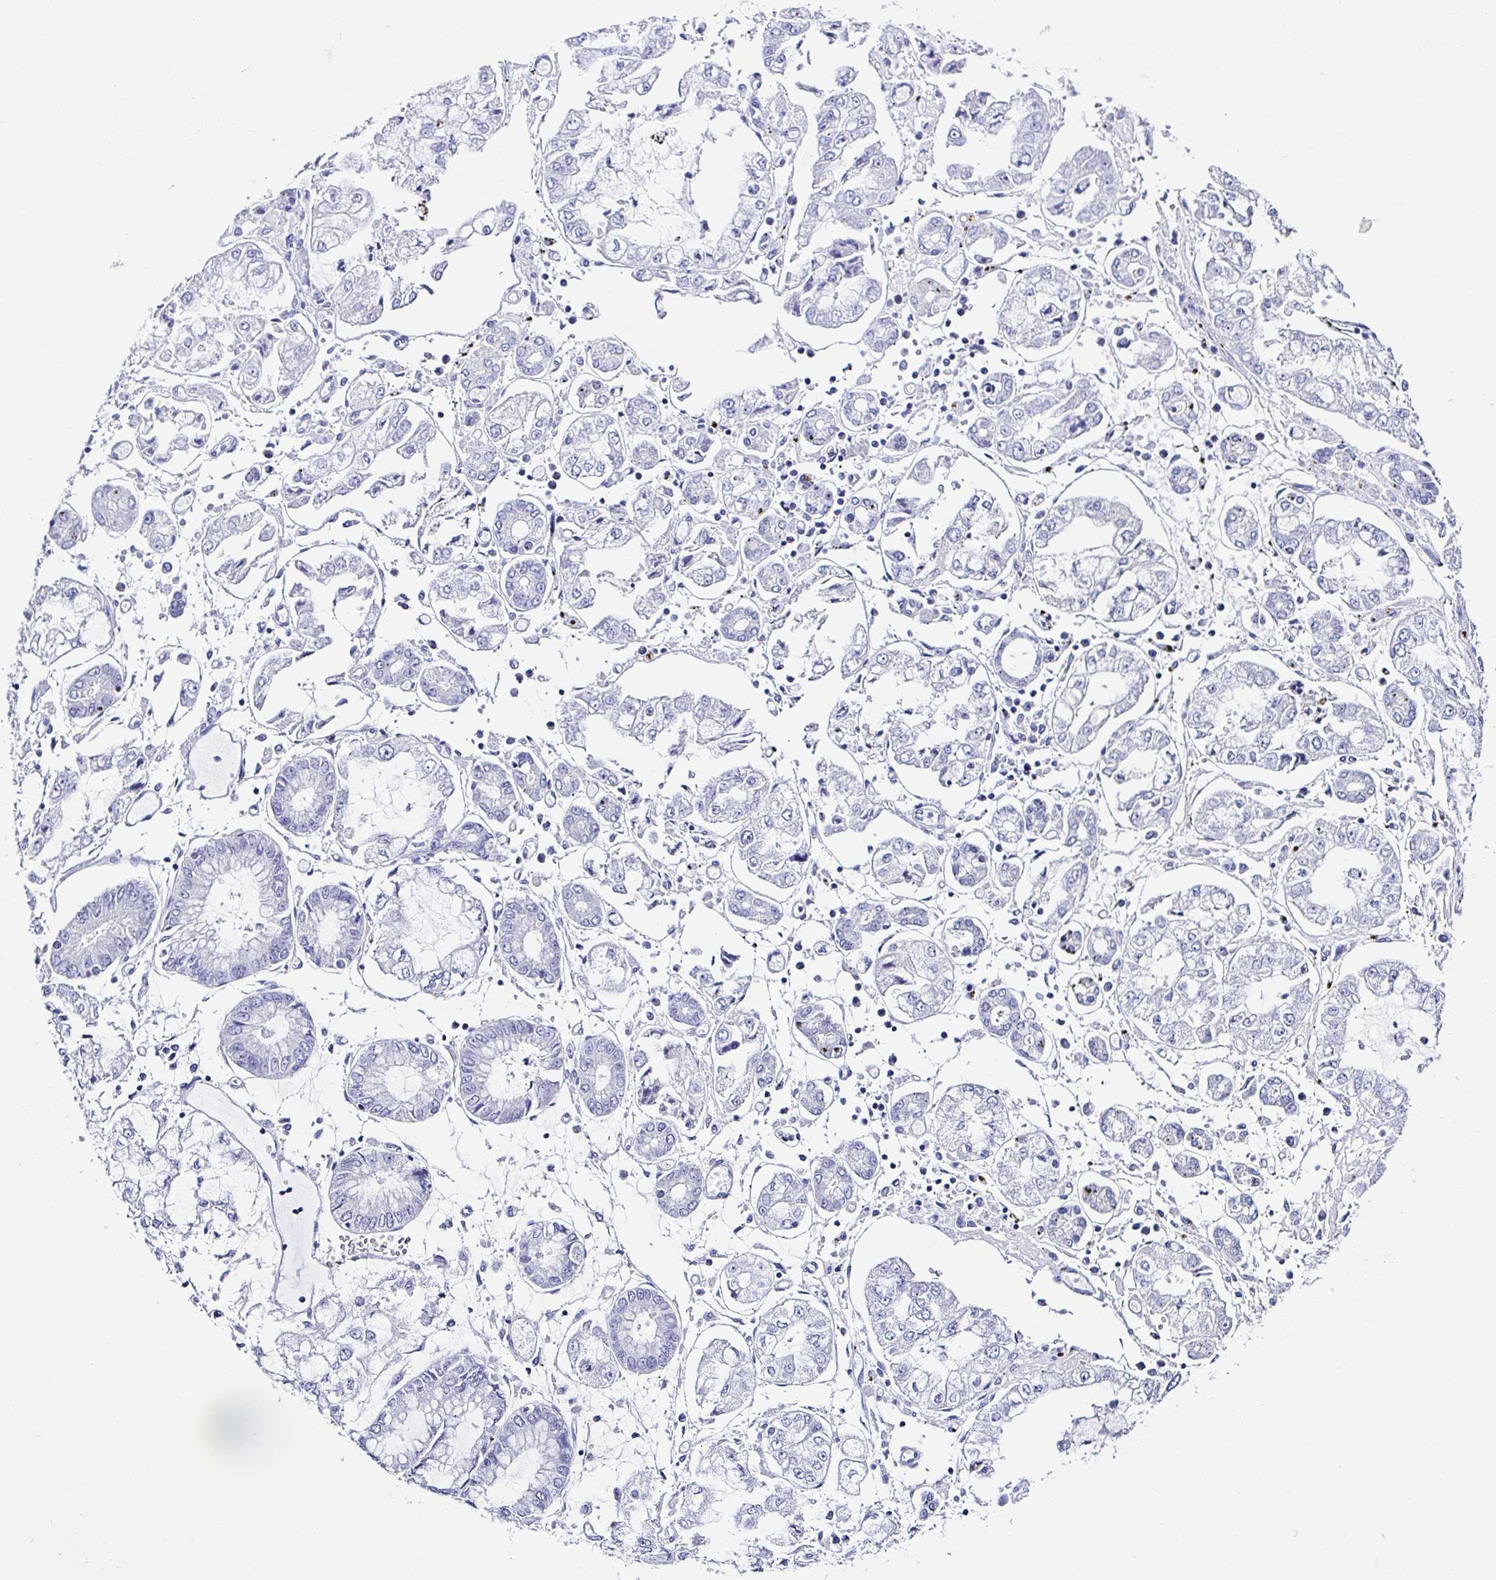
{"staining": {"intensity": "negative", "quantity": "none", "location": "none"}, "tissue": "stomach cancer", "cell_type": "Tumor cells", "image_type": "cancer", "snomed": [{"axis": "morphology", "description": "Adenocarcinoma, NOS"}, {"axis": "topography", "description": "Stomach"}], "caption": "IHC photomicrograph of neoplastic tissue: stomach cancer (adenocarcinoma) stained with DAB reveals no significant protein positivity in tumor cells.", "gene": "UGT3A1", "patient": {"sex": "male", "age": 76}}